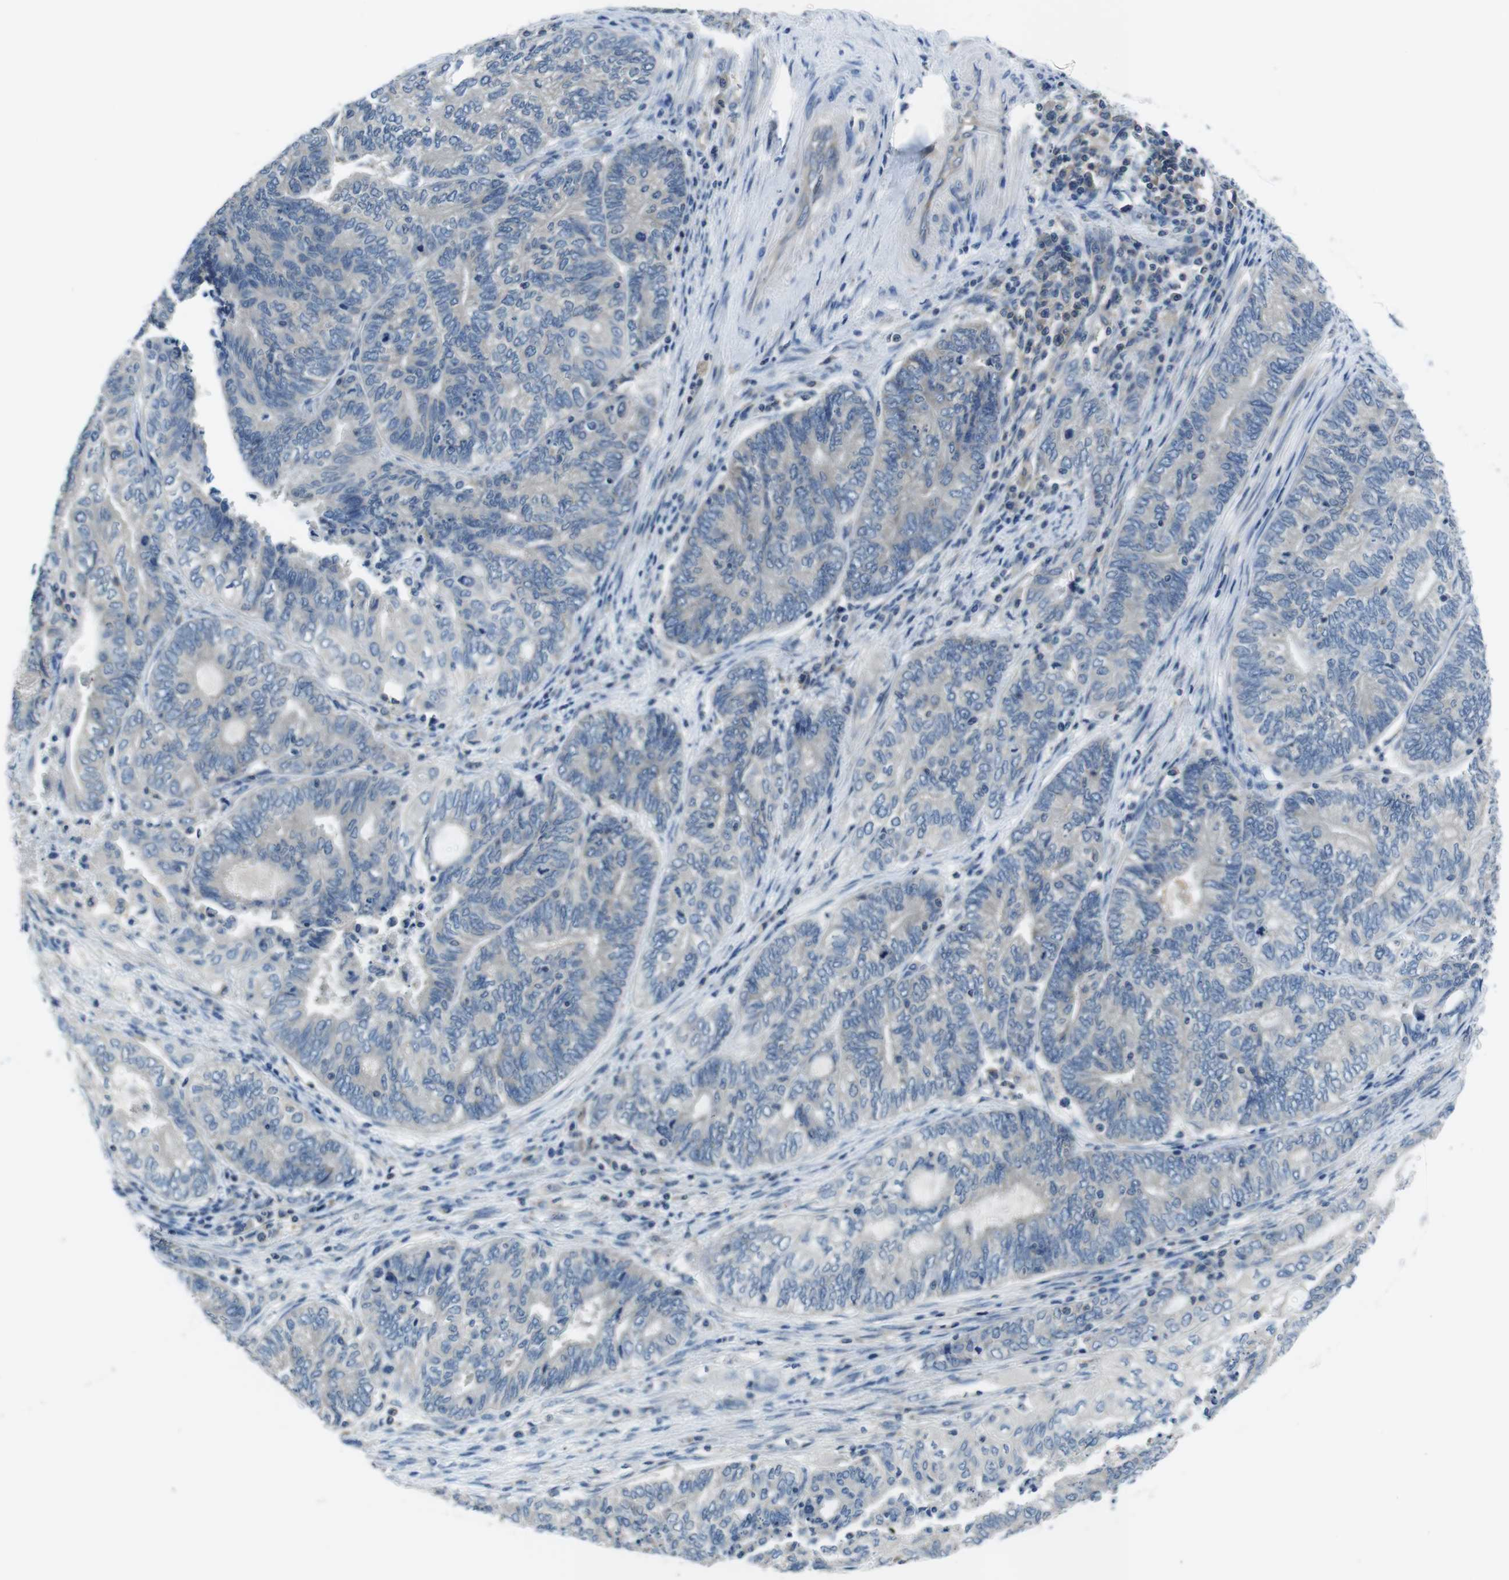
{"staining": {"intensity": "negative", "quantity": "none", "location": "none"}, "tissue": "endometrial cancer", "cell_type": "Tumor cells", "image_type": "cancer", "snomed": [{"axis": "morphology", "description": "Adenocarcinoma, NOS"}, {"axis": "topography", "description": "Uterus"}, {"axis": "topography", "description": "Endometrium"}], "caption": "The image displays no significant expression in tumor cells of endometrial adenocarcinoma.", "gene": "PIK3CD", "patient": {"sex": "female", "age": 70}}